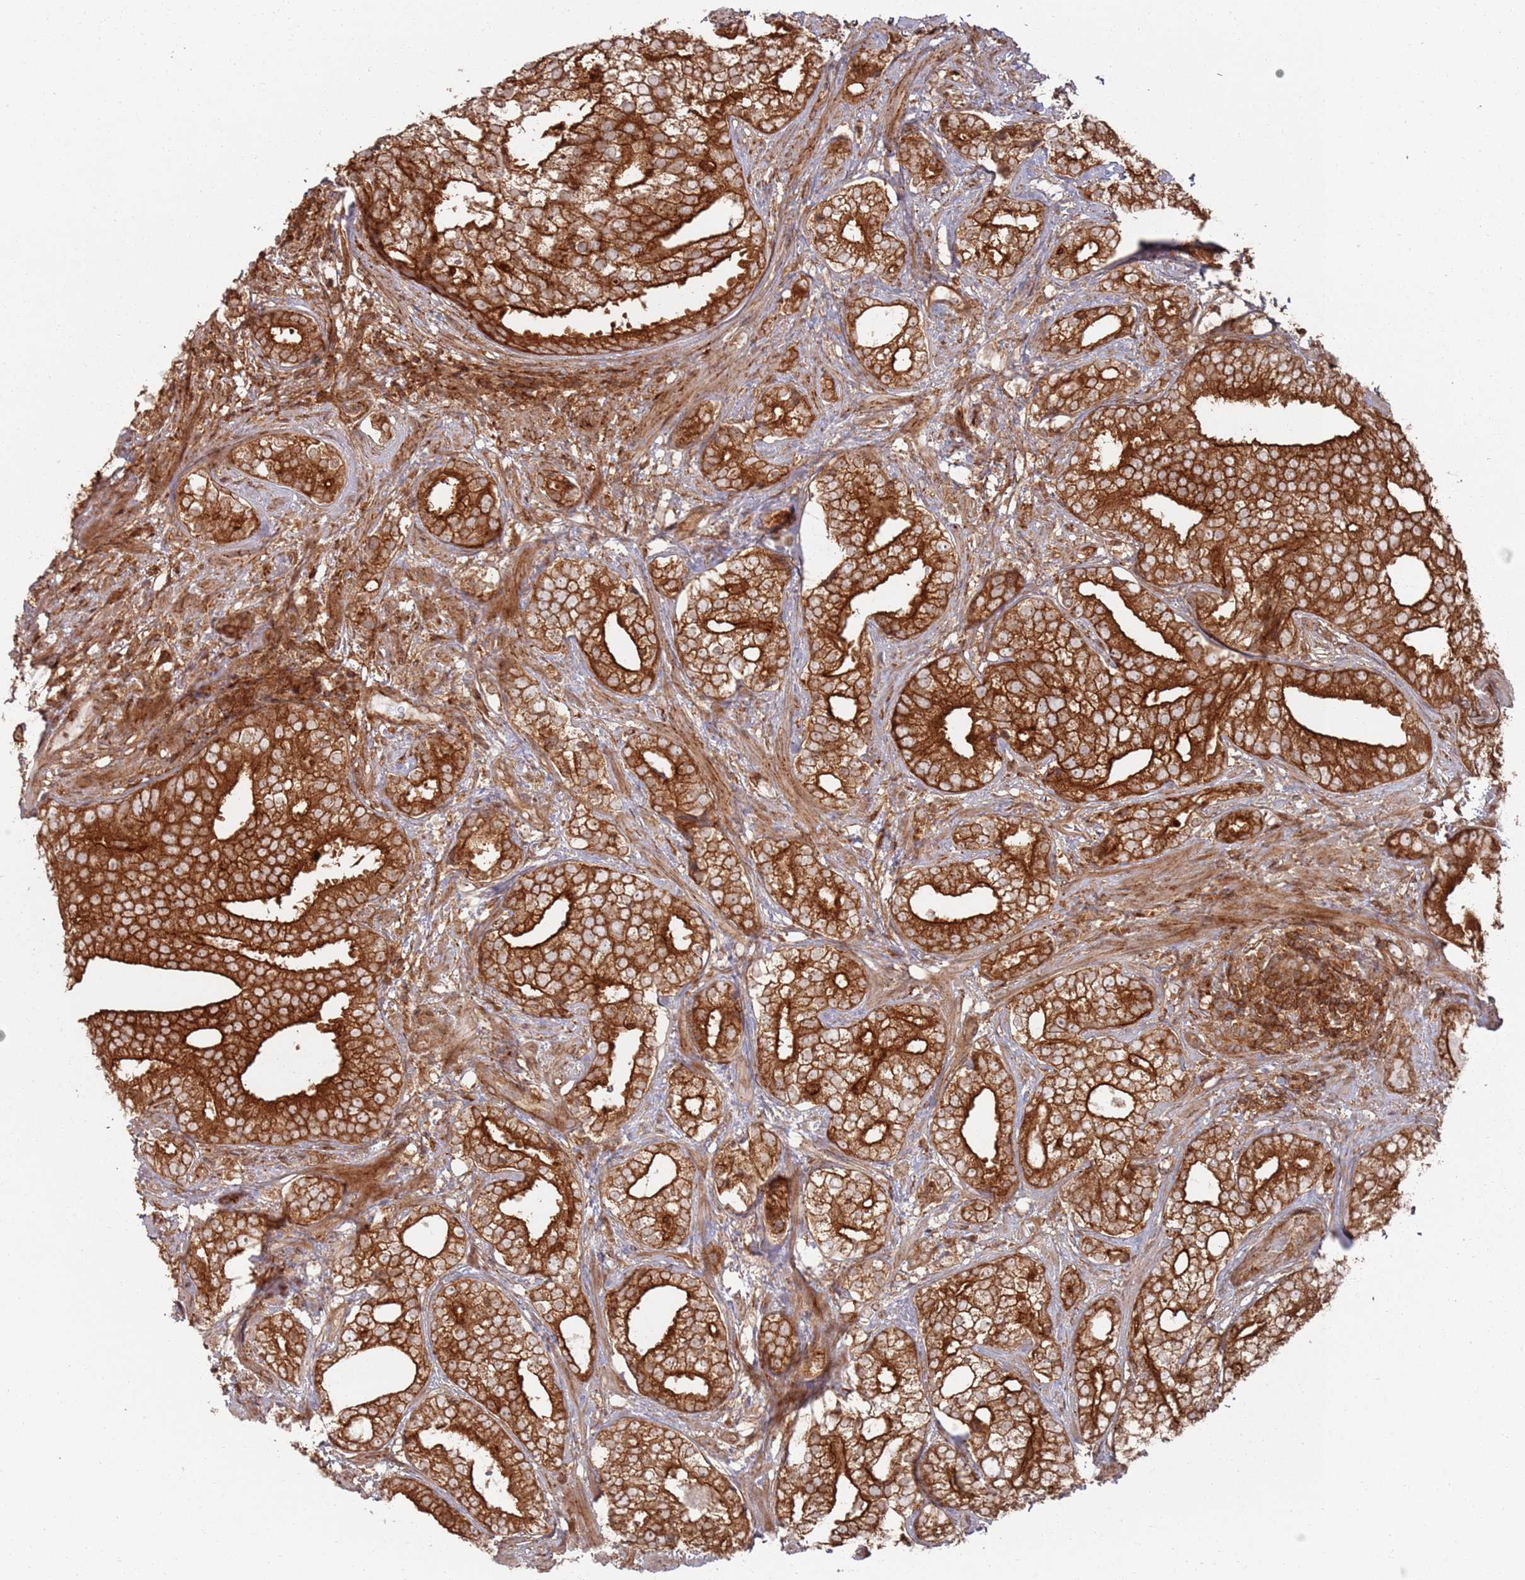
{"staining": {"intensity": "strong", "quantity": ">75%", "location": "cytoplasmic/membranous"}, "tissue": "prostate cancer", "cell_type": "Tumor cells", "image_type": "cancer", "snomed": [{"axis": "morphology", "description": "Adenocarcinoma, High grade"}, {"axis": "topography", "description": "Prostate"}], "caption": "Tumor cells exhibit high levels of strong cytoplasmic/membranous staining in about >75% of cells in human high-grade adenocarcinoma (prostate). (DAB (3,3'-diaminobenzidine) = brown stain, brightfield microscopy at high magnification).", "gene": "PIH1D1", "patient": {"sex": "male", "age": 75}}